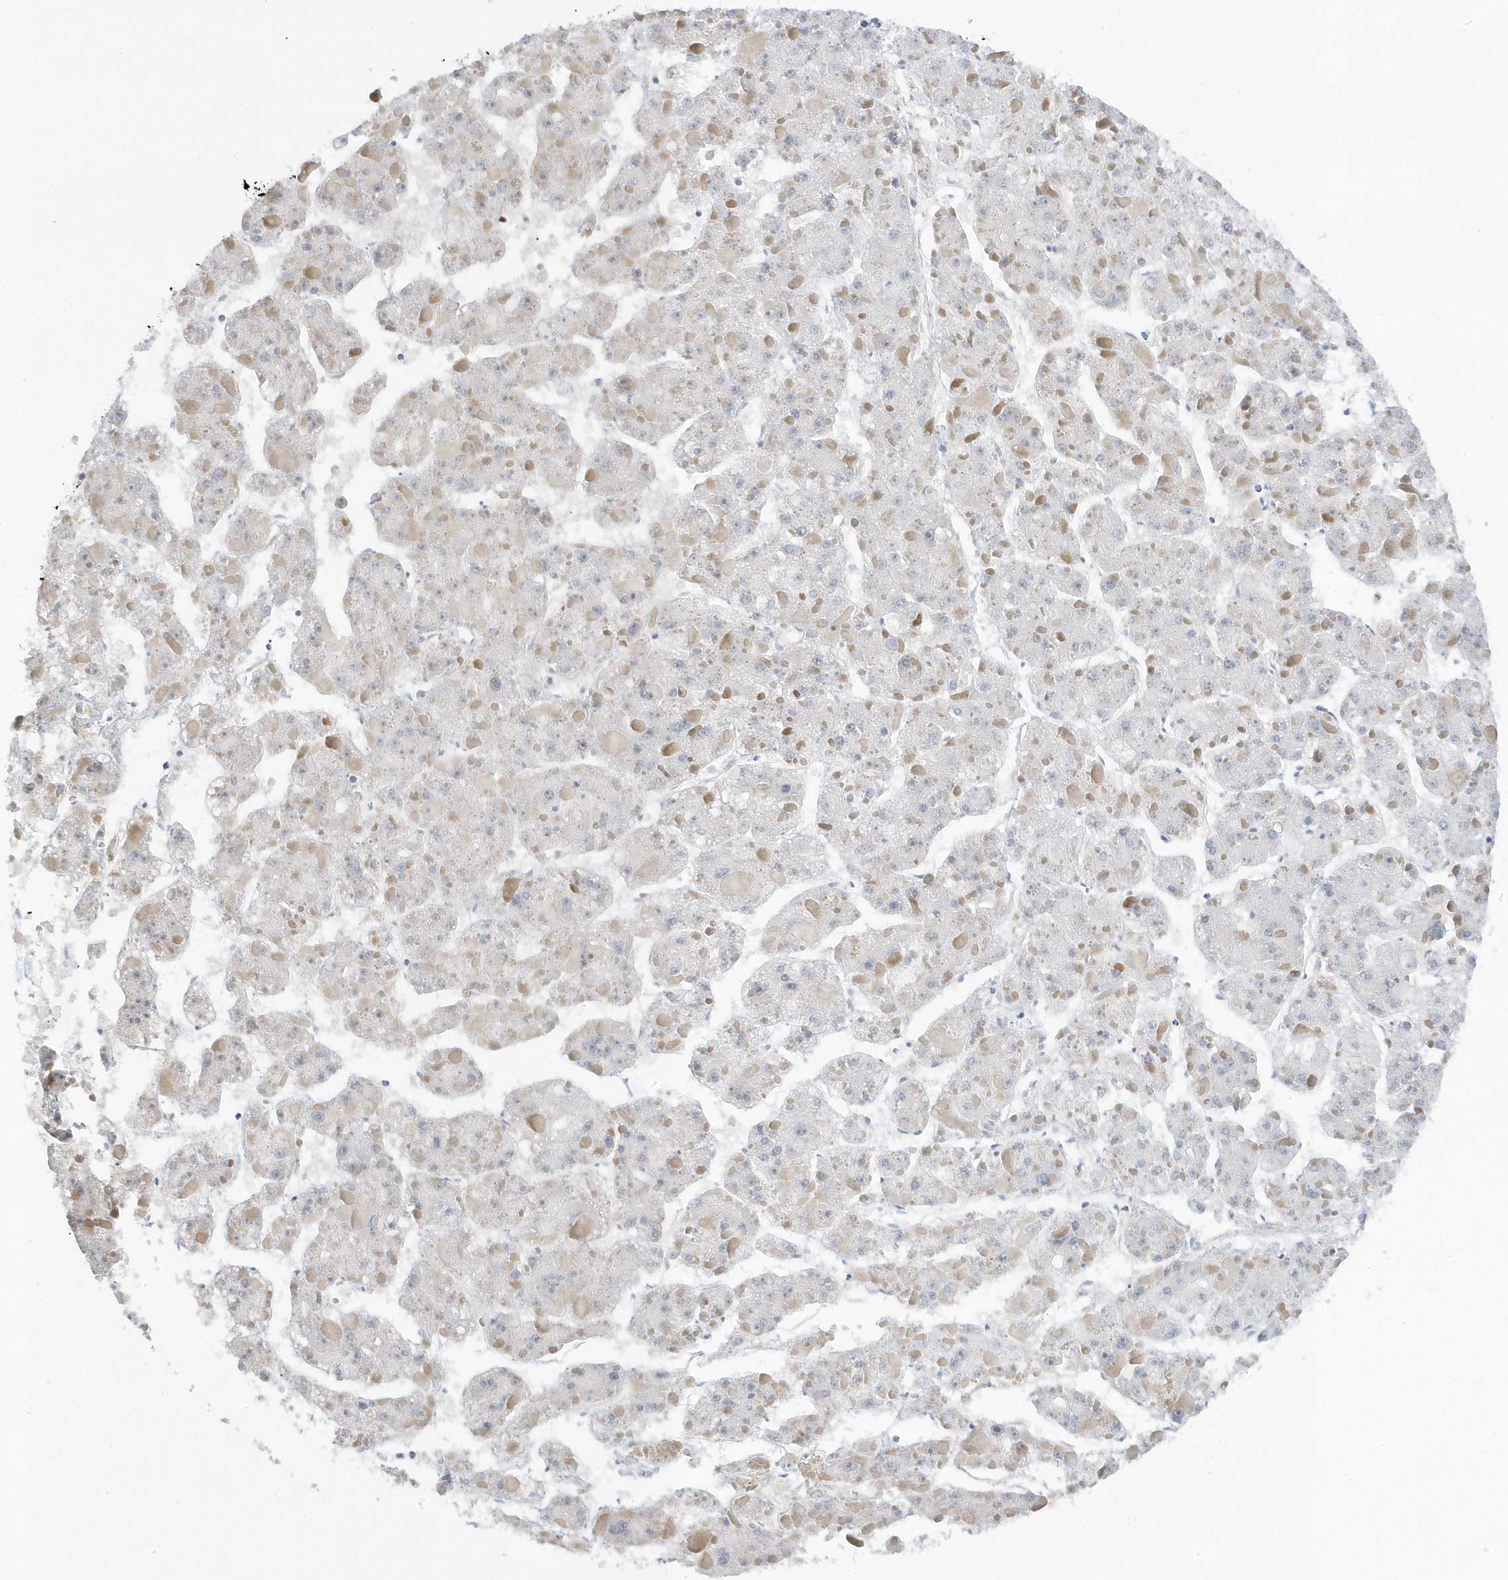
{"staining": {"intensity": "negative", "quantity": "none", "location": "none"}, "tissue": "liver cancer", "cell_type": "Tumor cells", "image_type": "cancer", "snomed": [{"axis": "morphology", "description": "Carcinoma, Hepatocellular, NOS"}, {"axis": "topography", "description": "Liver"}], "caption": "Hepatocellular carcinoma (liver) was stained to show a protein in brown. There is no significant positivity in tumor cells.", "gene": "MAP7D3", "patient": {"sex": "female", "age": 73}}